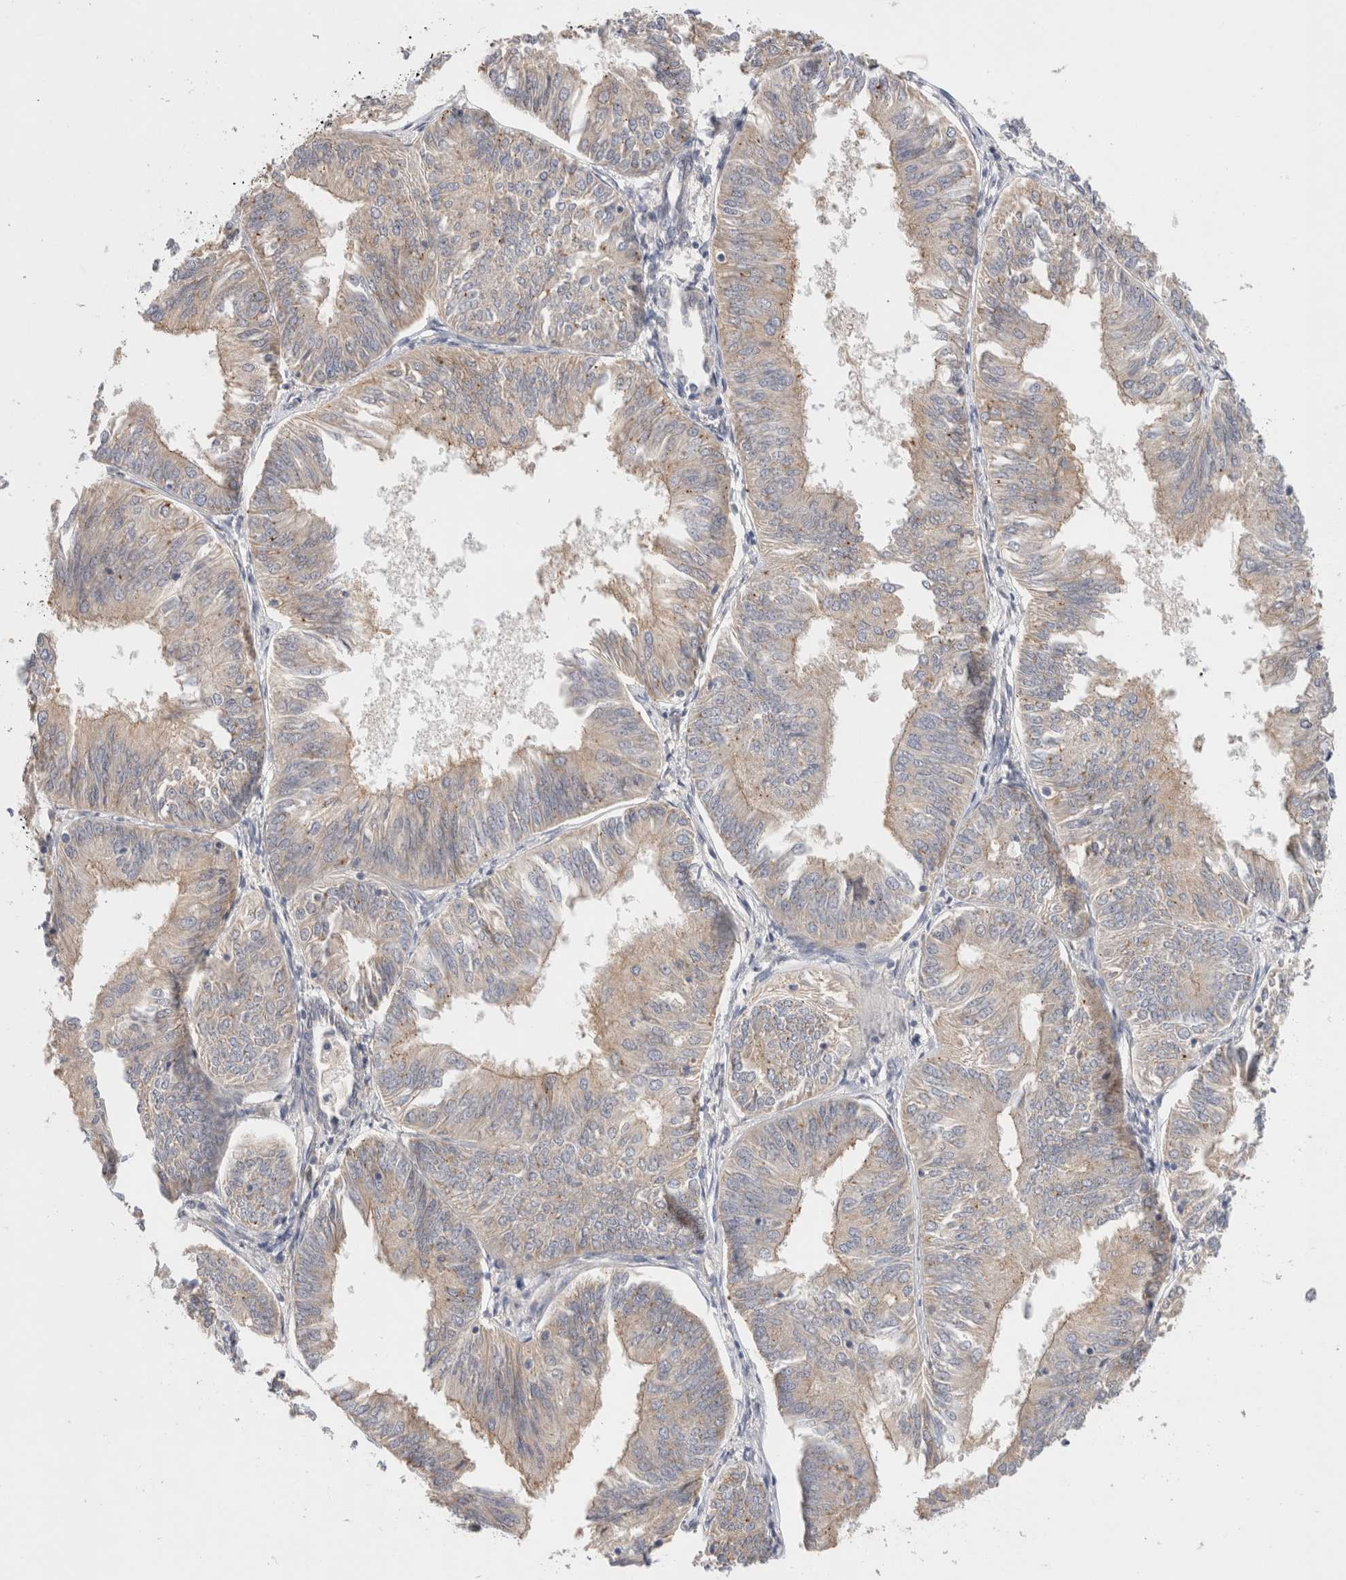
{"staining": {"intensity": "weak", "quantity": ">75%", "location": "cytoplasmic/membranous"}, "tissue": "endometrial cancer", "cell_type": "Tumor cells", "image_type": "cancer", "snomed": [{"axis": "morphology", "description": "Adenocarcinoma, NOS"}, {"axis": "topography", "description": "Endometrium"}], "caption": "A brown stain highlights weak cytoplasmic/membranous positivity of a protein in human endometrial adenocarcinoma tumor cells.", "gene": "SGK3", "patient": {"sex": "female", "age": 58}}